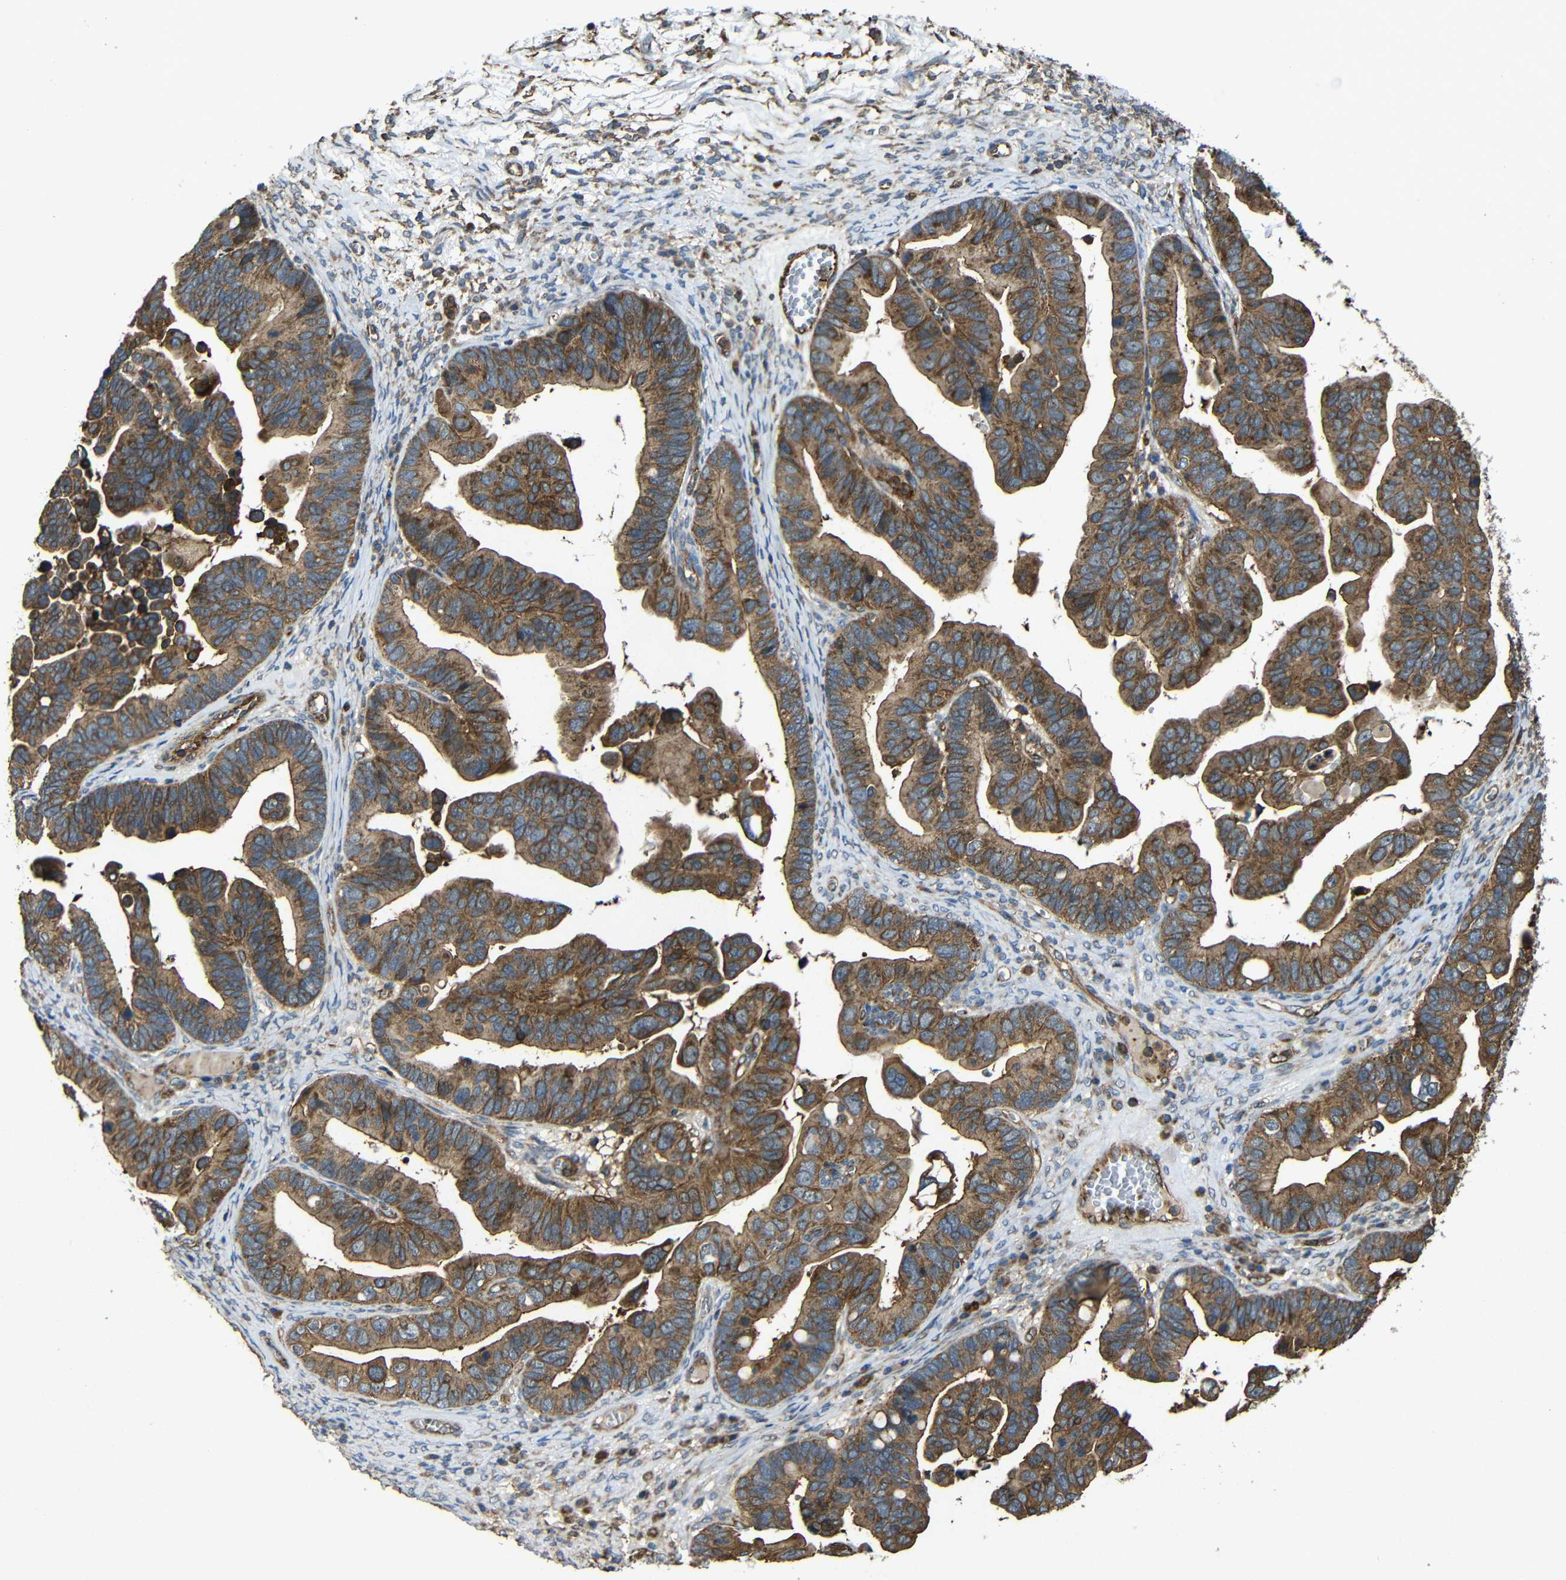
{"staining": {"intensity": "moderate", "quantity": ">75%", "location": "cytoplasmic/membranous"}, "tissue": "ovarian cancer", "cell_type": "Tumor cells", "image_type": "cancer", "snomed": [{"axis": "morphology", "description": "Cystadenocarcinoma, serous, NOS"}, {"axis": "topography", "description": "Ovary"}], "caption": "Ovarian serous cystadenocarcinoma stained with DAB IHC displays medium levels of moderate cytoplasmic/membranous positivity in approximately >75% of tumor cells. (Stains: DAB in brown, nuclei in blue, Microscopy: brightfield microscopy at high magnification).", "gene": "PTCH1", "patient": {"sex": "female", "age": 56}}